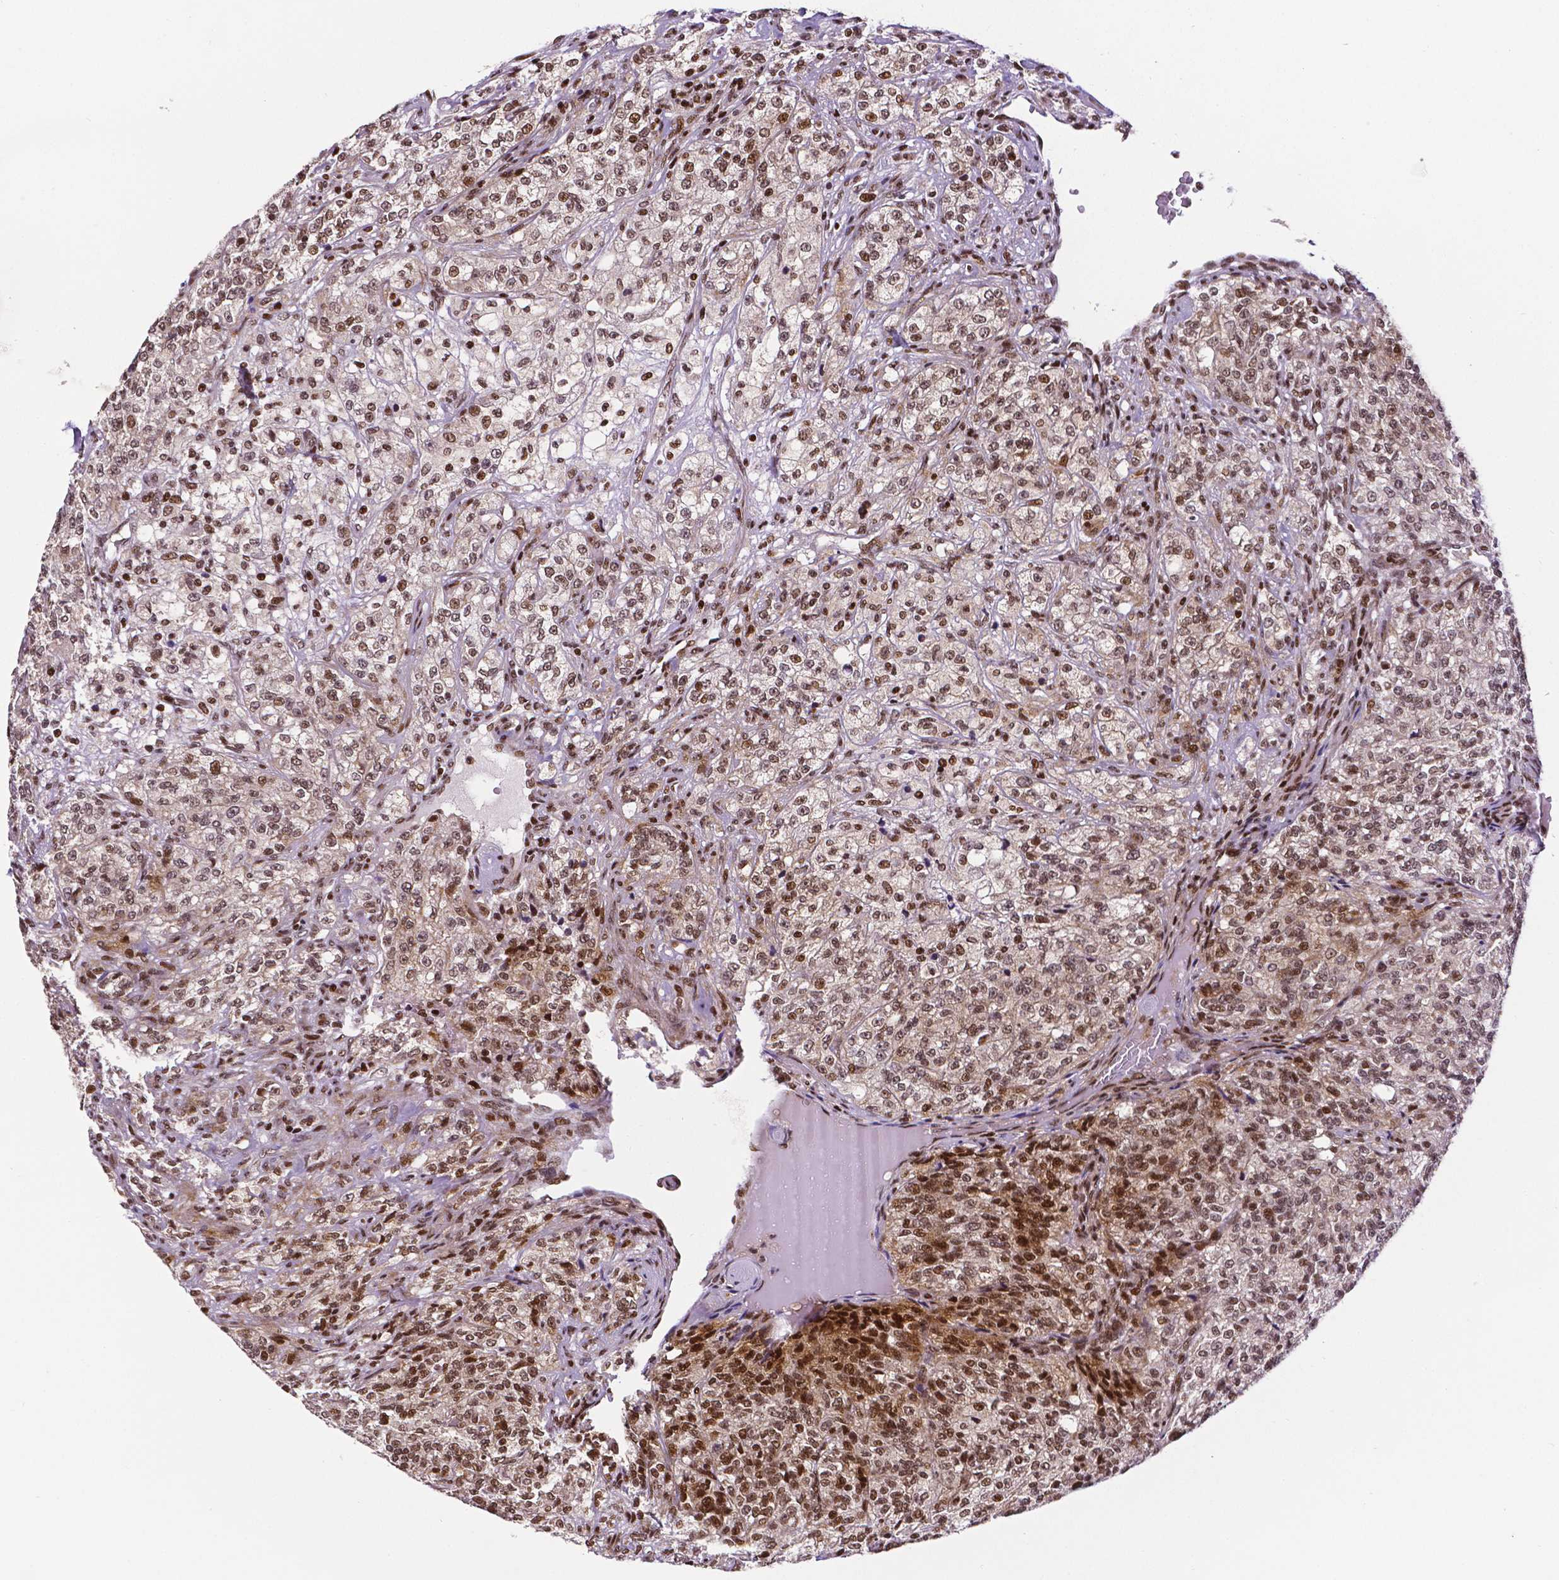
{"staining": {"intensity": "moderate", "quantity": ">75%", "location": "cytoplasmic/membranous,nuclear"}, "tissue": "renal cancer", "cell_type": "Tumor cells", "image_type": "cancer", "snomed": [{"axis": "morphology", "description": "Adenocarcinoma, NOS"}, {"axis": "topography", "description": "Kidney"}], "caption": "Immunohistochemistry (IHC) staining of adenocarcinoma (renal), which shows medium levels of moderate cytoplasmic/membranous and nuclear positivity in approximately >75% of tumor cells indicating moderate cytoplasmic/membranous and nuclear protein staining. The staining was performed using DAB (3,3'-diaminobenzidine) (brown) for protein detection and nuclei were counterstained in hematoxylin (blue).", "gene": "CTCF", "patient": {"sex": "female", "age": 63}}